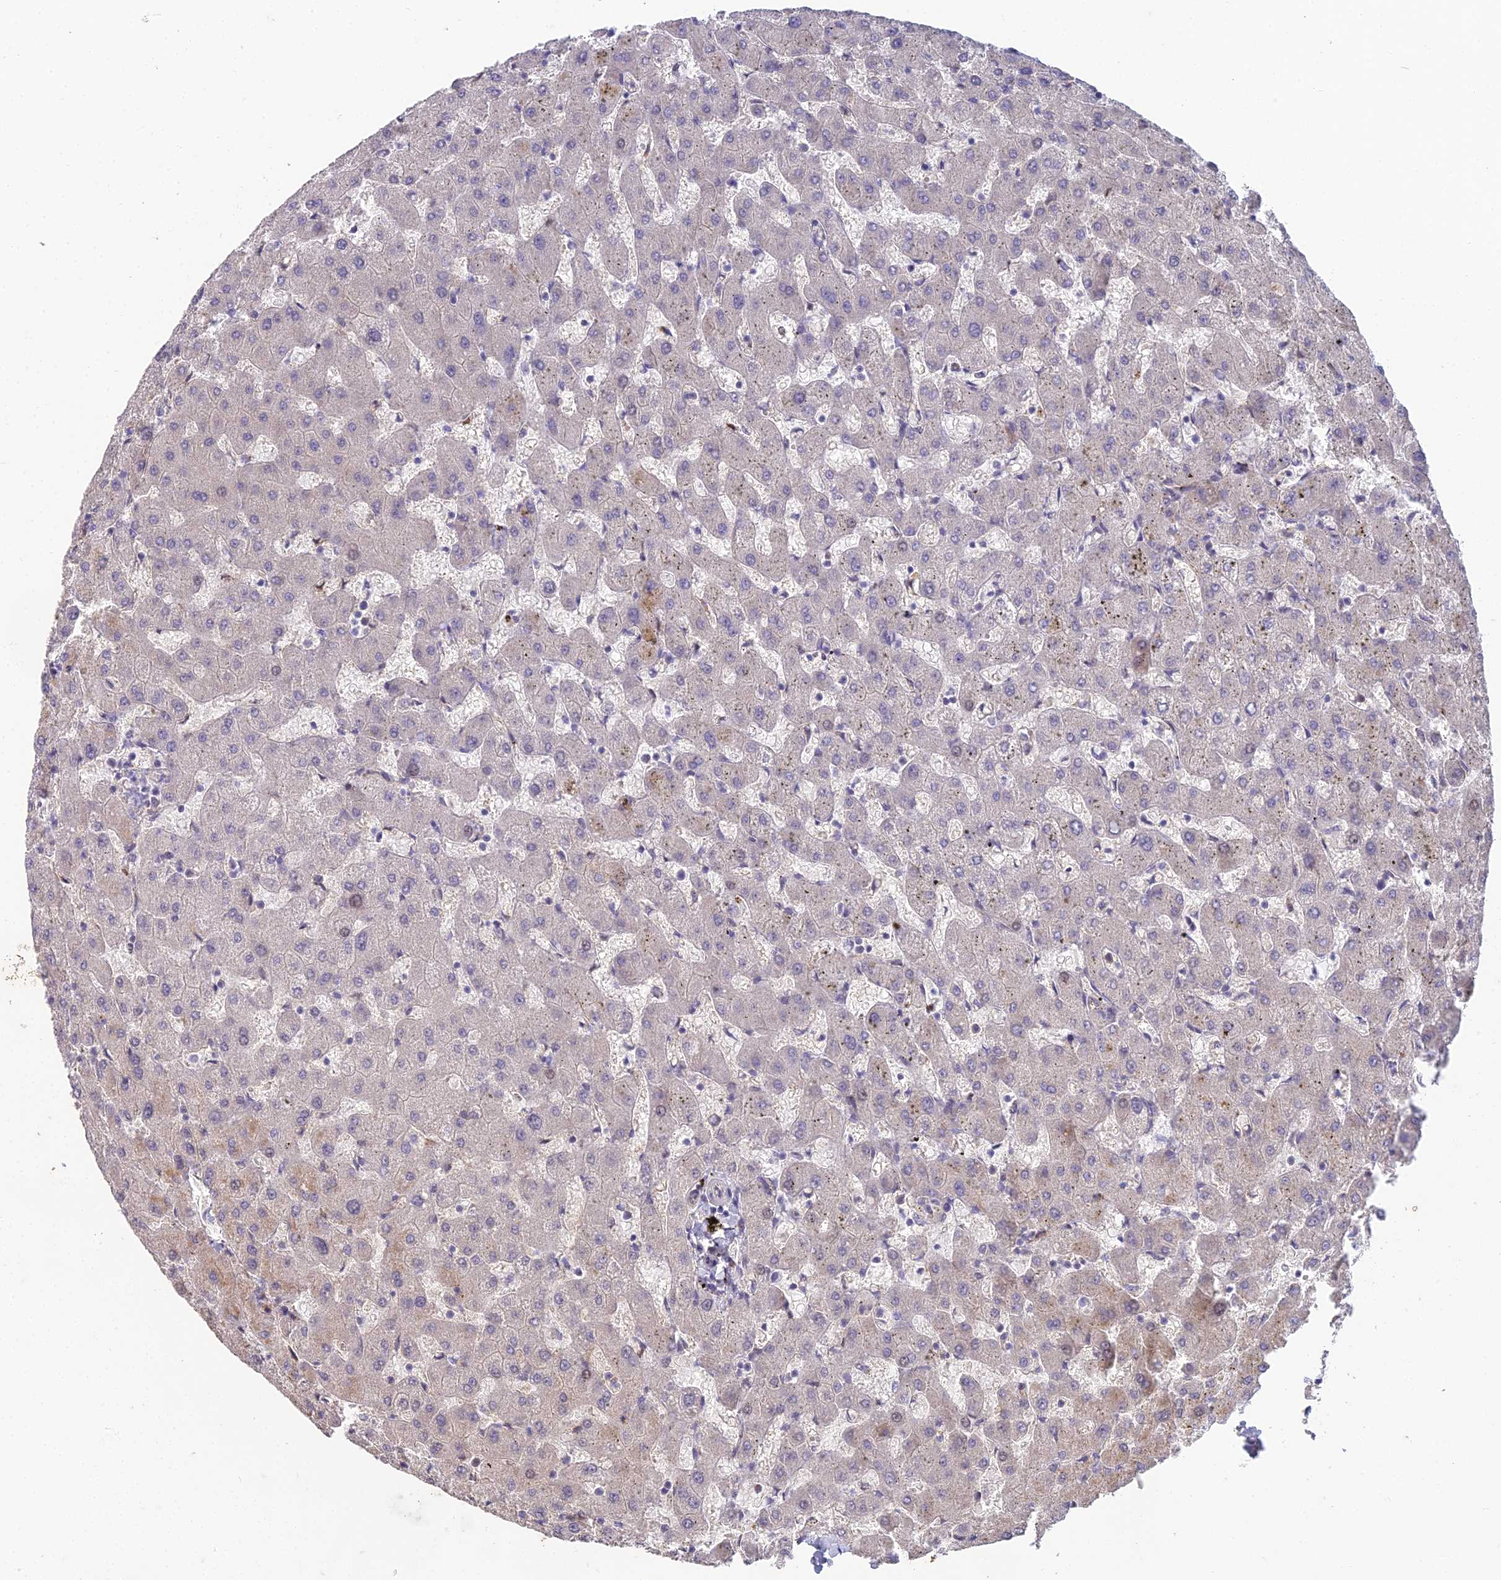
{"staining": {"intensity": "weak", "quantity": "25%-75%", "location": "nuclear"}, "tissue": "liver", "cell_type": "Cholangiocytes", "image_type": "normal", "snomed": [{"axis": "morphology", "description": "Normal tissue, NOS"}, {"axis": "topography", "description": "Liver"}], "caption": "Liver stained for a protein (brown) demonstrates weak nuclear positive expression in approximately 25%-75% of cholangiocytes.", "gene": "ABHD17A", "patient": {"sex": "female", "age": 63}}